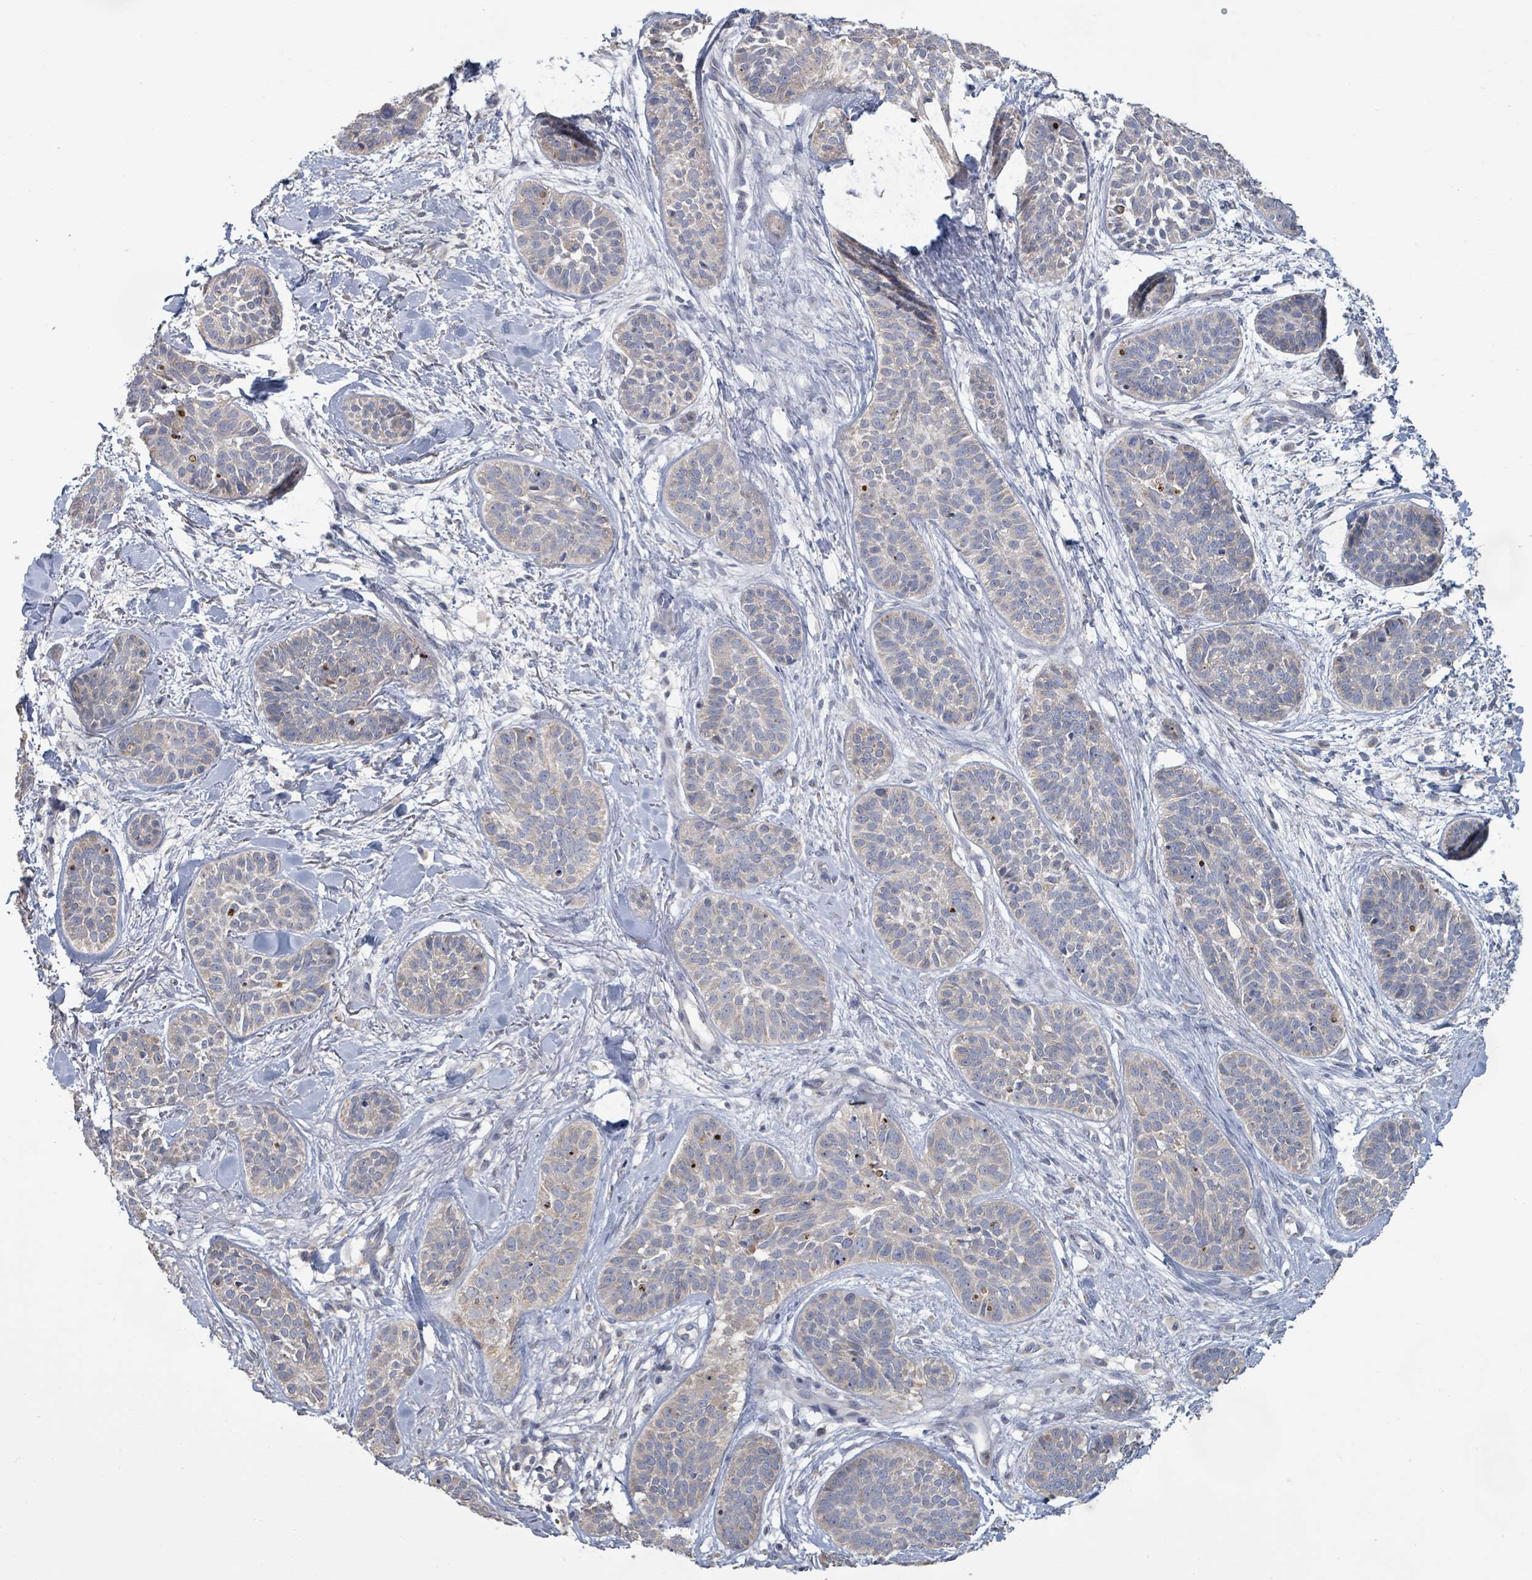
{"staining": {"intensity": "negative", "quantity": "none", "location": "none"}, "tissue": "skin cancer", "cell_type": "Tumor cells", "image_type": "cancer", "snomed": [{"axis": "morphology", "description": "Basal cell carcinoma"}, {"axis": "topography", "description": "Skin"}], "caption": "Tumor cells show no significant protein staining in skin cancer (basal cell carcinoma).", "gene": "KCNS2", "patient": {"sex": "male", "age": 52}}